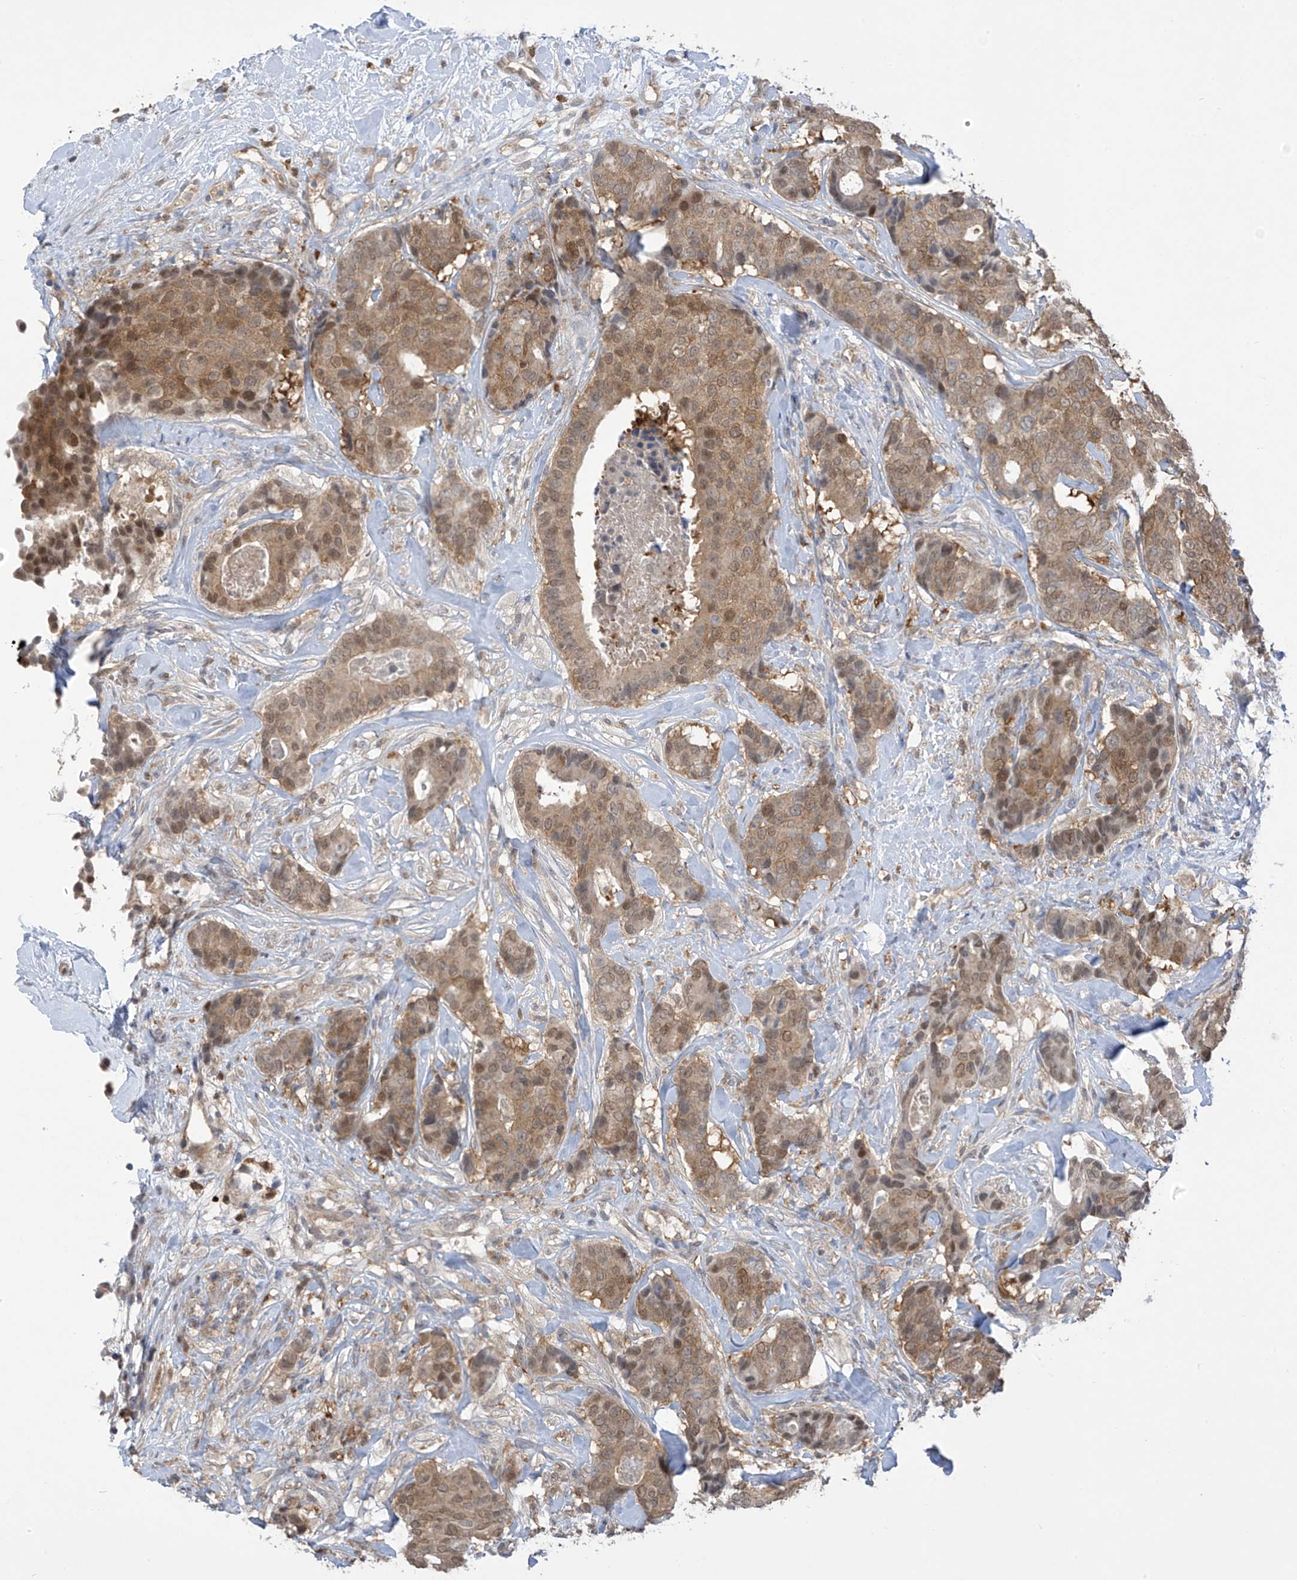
{"staining": {"intensity": "moderate", "quantity": ">75%", "location": "cytoplasmic/membranous,nuclear"}, "tissue": "breast cancer", "cell_type": "Tumor cells", "image_type": "cancer", "snomed": [{"axis": "morphology", "description": "Duct carcinoma"}, {"axis": "topography", "description": "Breast"}], "caption": "Moderate cytoplasmic/membranous and nuclear protein positivity is appreciated in approximately >75% of tumor cells in invasive ductal carcinoma (breast).", "gene": "IDH1", "patient": {"sex": "female", "age": 75}}